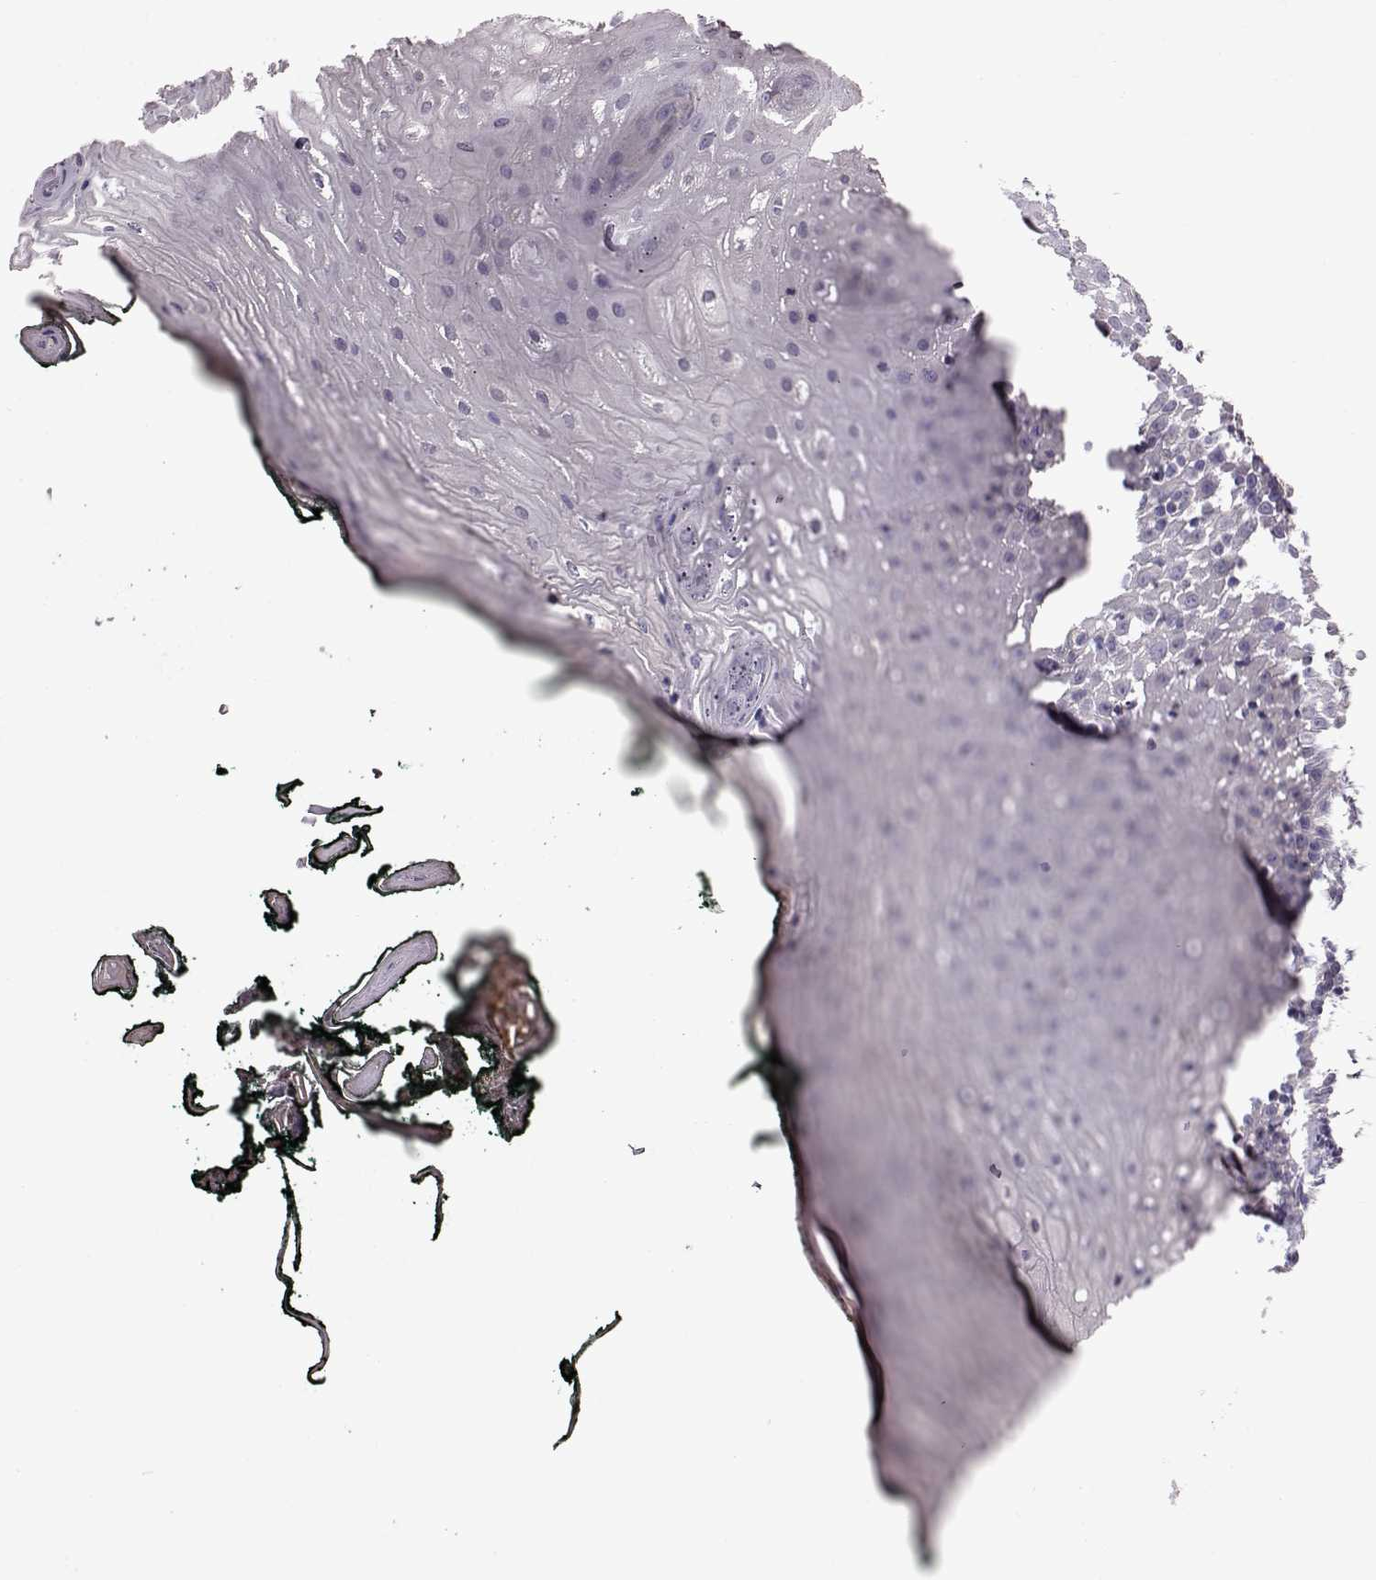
{"staining": {"intensity": "negative", "quantity": "none", "location": "none"}, "tissue": "oral mucosa", "cell_type": "Squamous epithelial cells", "image_type": "normal", "snomed": [{"axis": "morphology", "description": "Normal tissue, NOS"}, {"axis": "topography", "description": "Oral tissue"}, {"axis": "topography", "description": "Head-Neck"}], "caption": "IHC micrograph of unremarkable oral mucosa: oral mucosa stained with DAB demonstrates no significant protein expression in squamous epithelial cells.", "gene": "ADGRG2", "patient": {"sex": "female", "age": 68}}